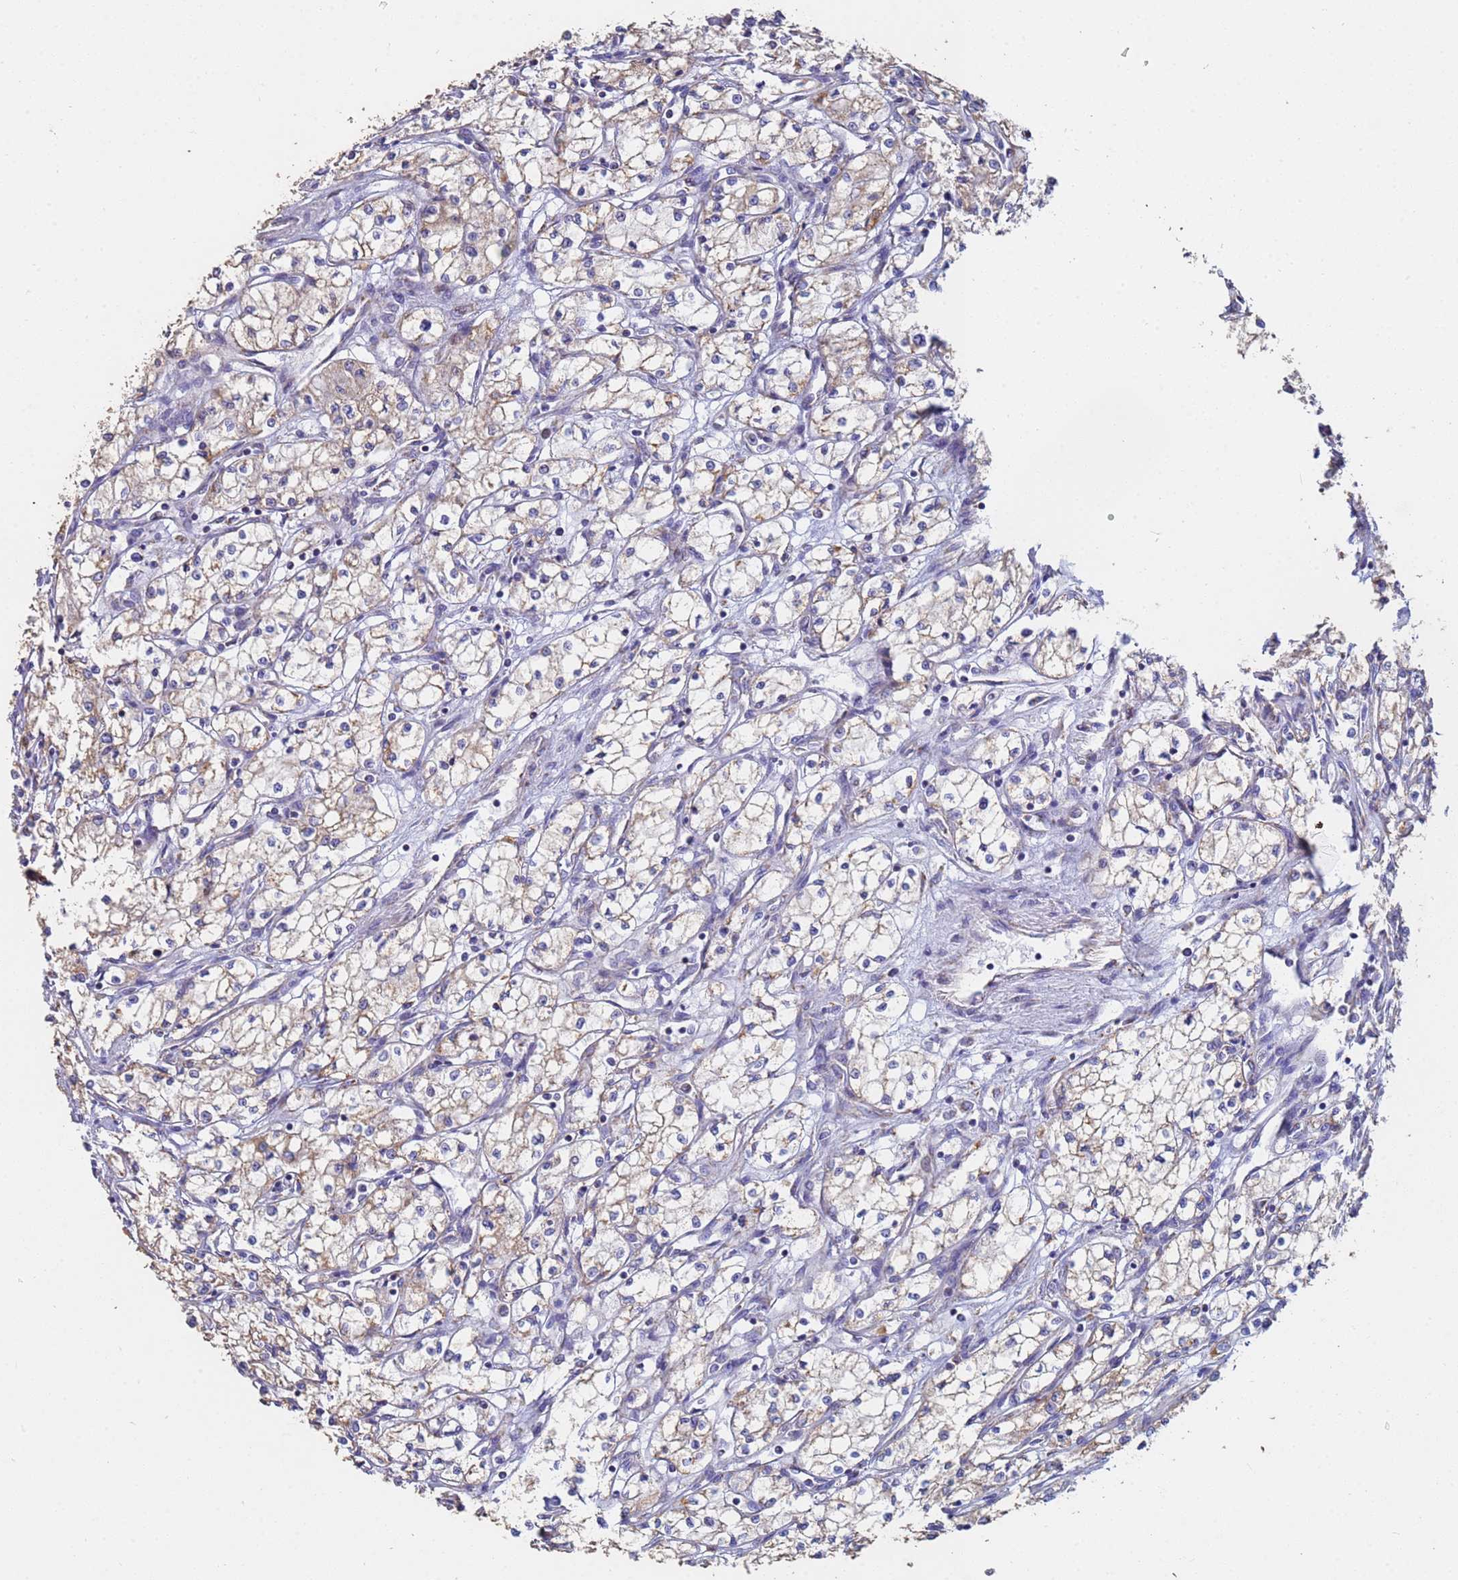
{"staining": {"intensity": "weak", "quantity": "25%-75%", "location": "cytoplasmic/membranous"}, "tissue": "renal cancer", "cell_type": "Tumor cells", "image_type": "cancer", "snomed": [{"axis": "morphology", "description": "Adenocarcinoma, NOS"}, {"axis": "topography", "description": "Kidney"}], "caption": "The micrograph displays immunohistochemical staining of renal adenocarcinoma. There is weak cytoplasmic/membranous positivity is appreciated in about 25%-75% of tumor cells.", "gene": "UQCRH", "patient": {"sex": "male", "age": 59}}